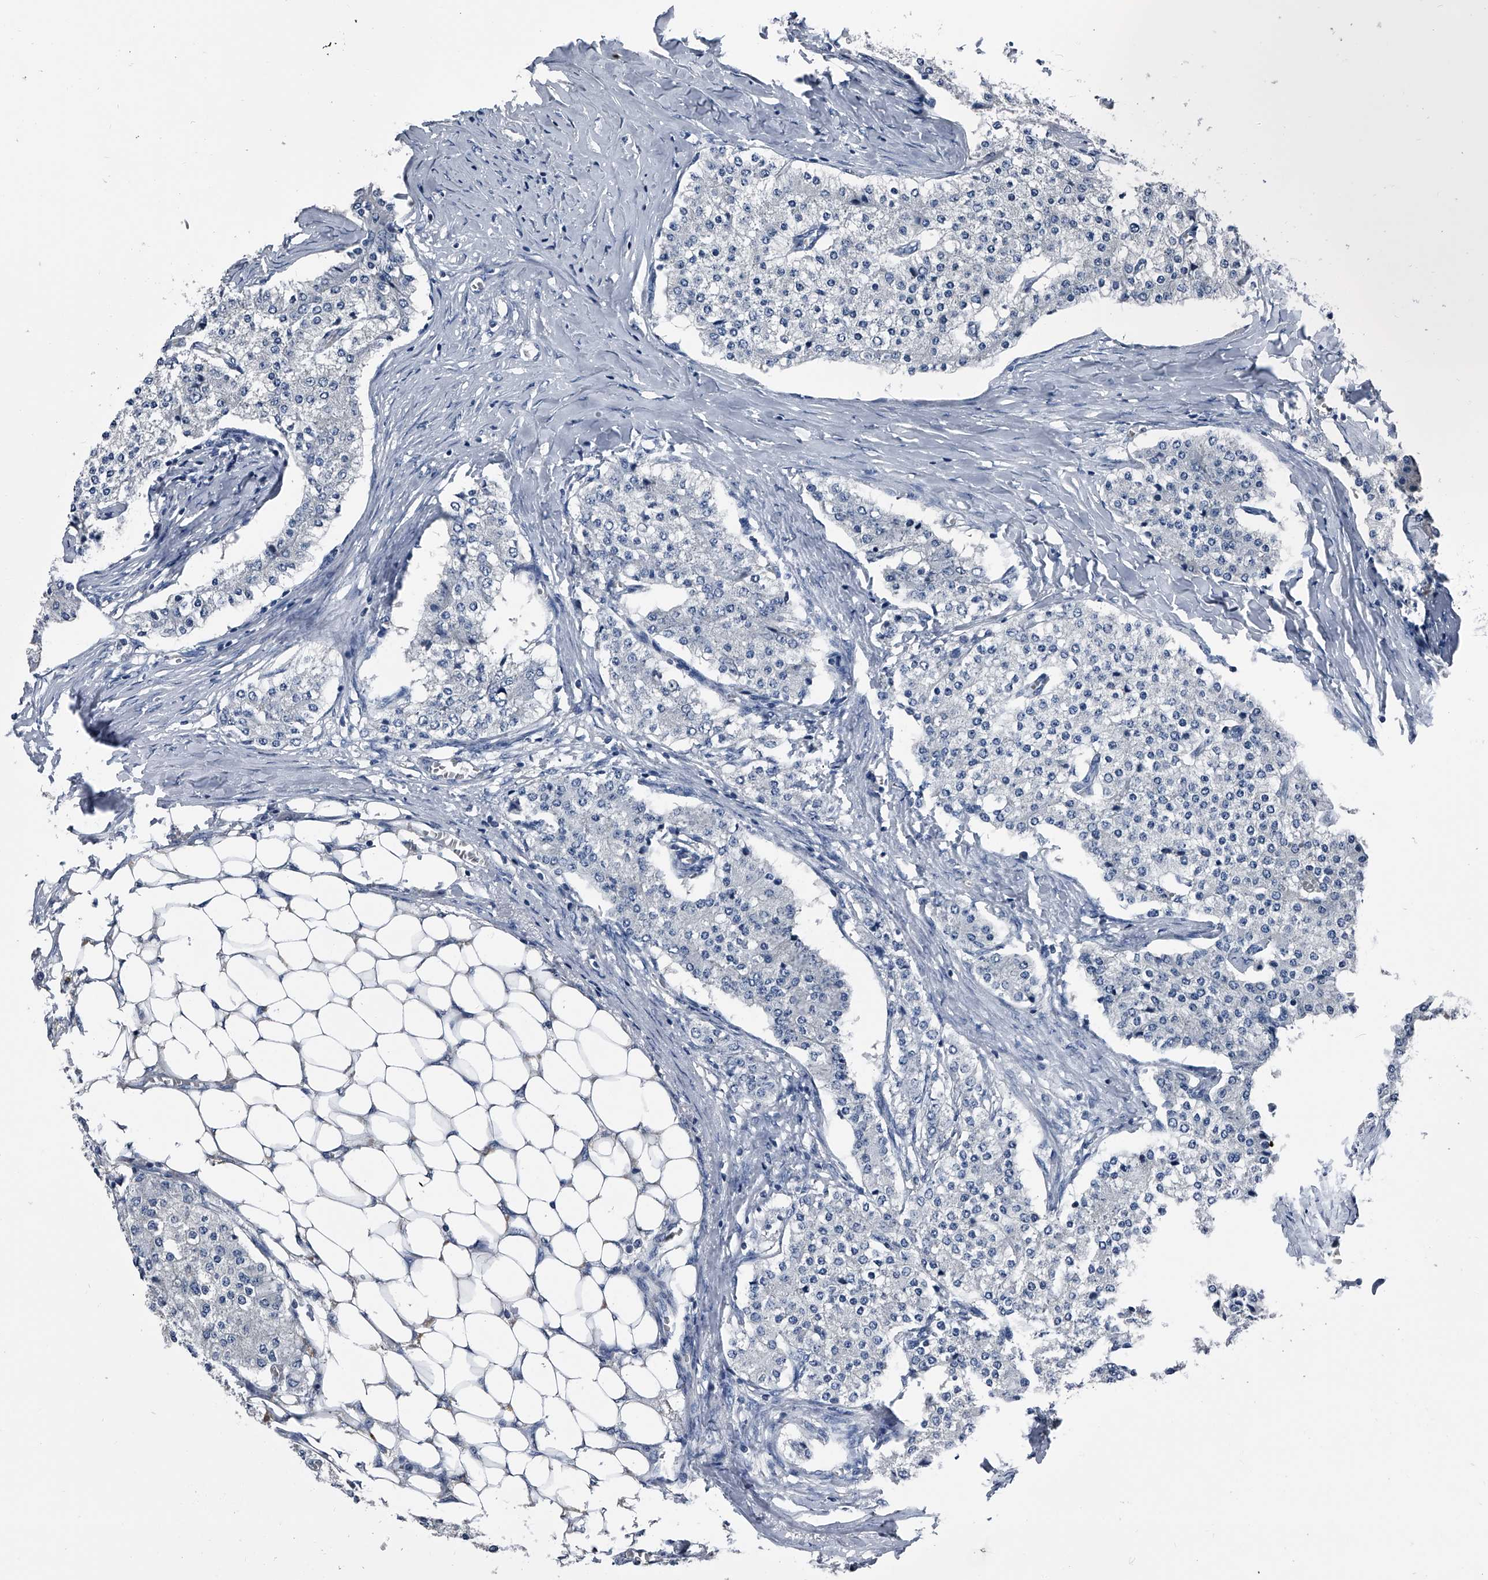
{"staining": {"intensity": "negative", "quantity": "none", "location": "none"}, "tissue": "carcinoid", "cell_type": "Tumor cells", "image_type": "cancer", "snomed": [{"axis": "morphology", "description": "Carcinoid, malignant, NOS"}, {"axis": "topography", "description": "Colon"}], "caption": "Immunohistochemistry (IHC) histopathology image of neoplastic tissue: human carcinoid (malignant) stained with DAB reveals no significant protein expression in tumor cells.", "gene": "KIF13A", "patient": {"sex": "female", "age": 52}}